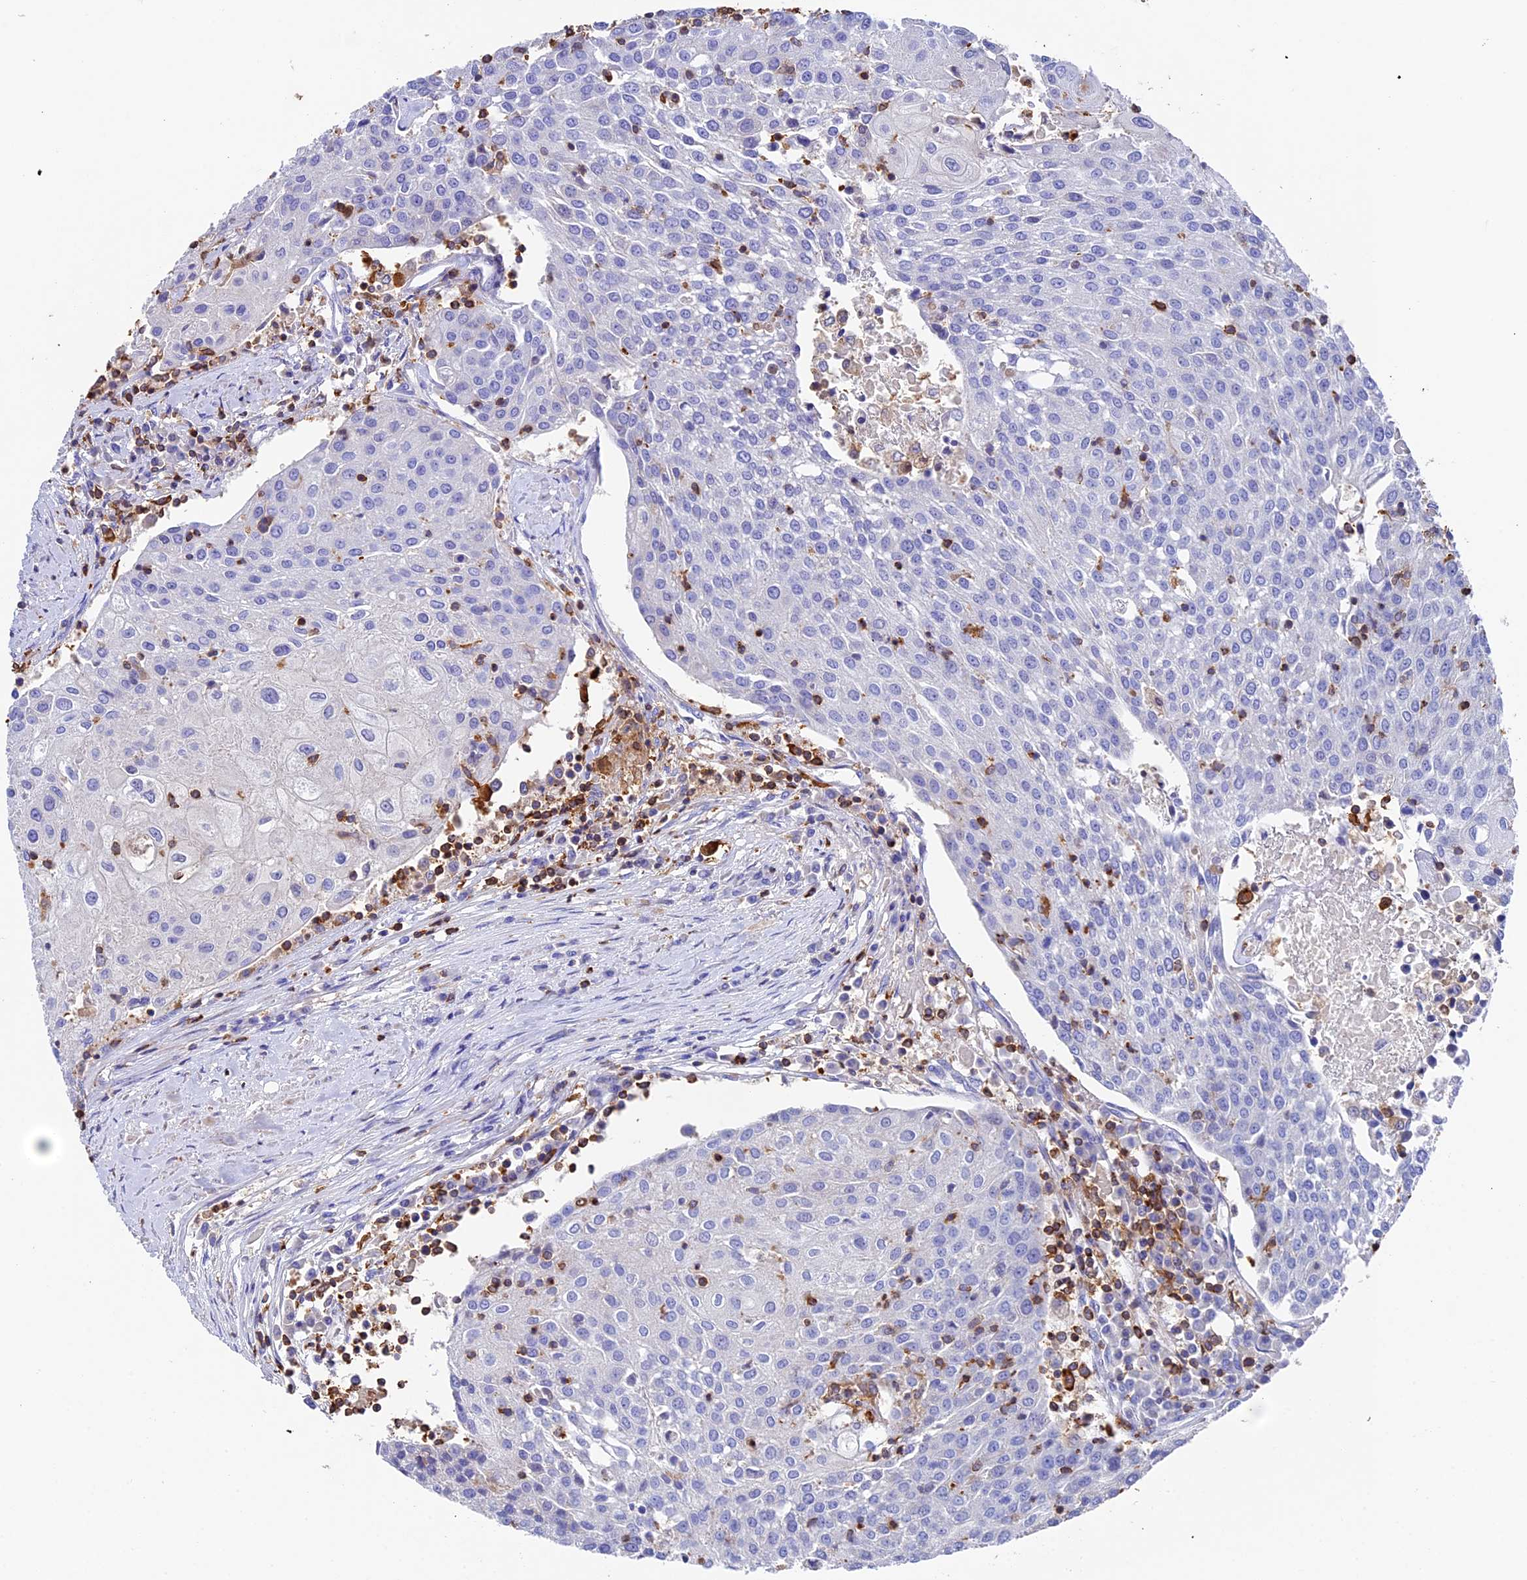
{"staining": {"intensity": "negative", "quantity": "none", "location": "none"}, "tissue": "urothelial cancer", "cell_type": "Tumor cells", "image_type": "cancer", "snomed": [{"axis": "morphology", "description": "Urothelial carcinoma, High grade"}, {"axis": "topography", "description": "Urinary bladder"}], "caption": "Urothelial carcinoma (high-grade) was stained to show a protein in brown. There is no significant staining in tumor cells.", "gene": "ADAT1", "patient": {"sex": "female", "age": 85}}